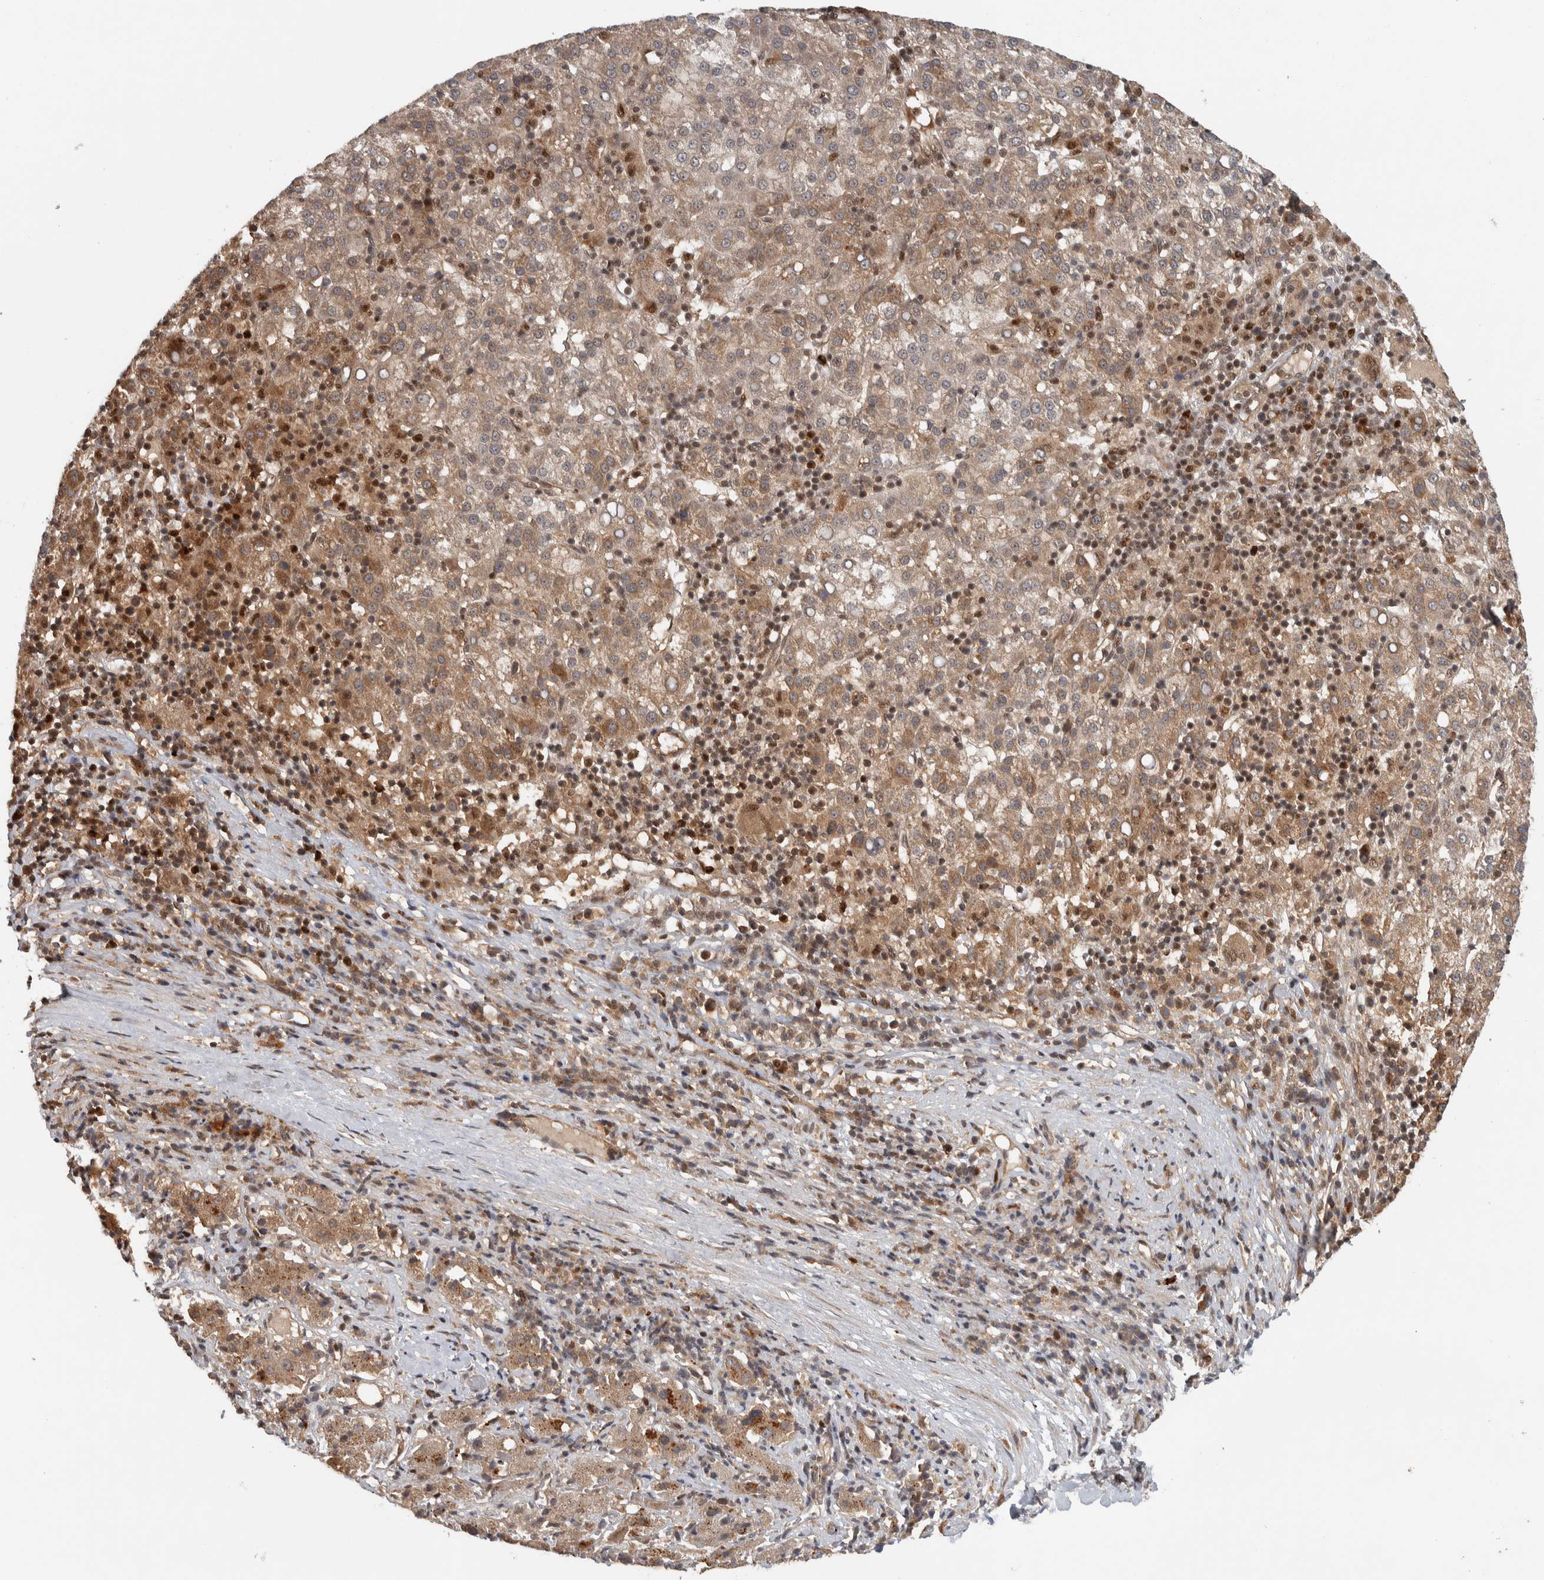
{"staining": {"intensity": "moderate", "quantity": ">75%", "location": "cytoplasmic/membranous"}, "tissue": "liver cancer", "cell_type": "Tumor cells", "image_type": "cancer", "snomed": [{"axis": "morphology", "description": "Carcinoma, Hepatocellular, NOS"}, {"axis": "topography", "description": "Liver"}], "caption": "Liver hepatocellular carcinoma stained with immunohistochemistry reveals moderate cytoplasmic/membranous positivity in approximately >75% of tumor cells.", "gene": "RPS6KA4", "patient": {"sex": "female", "age": 58}}